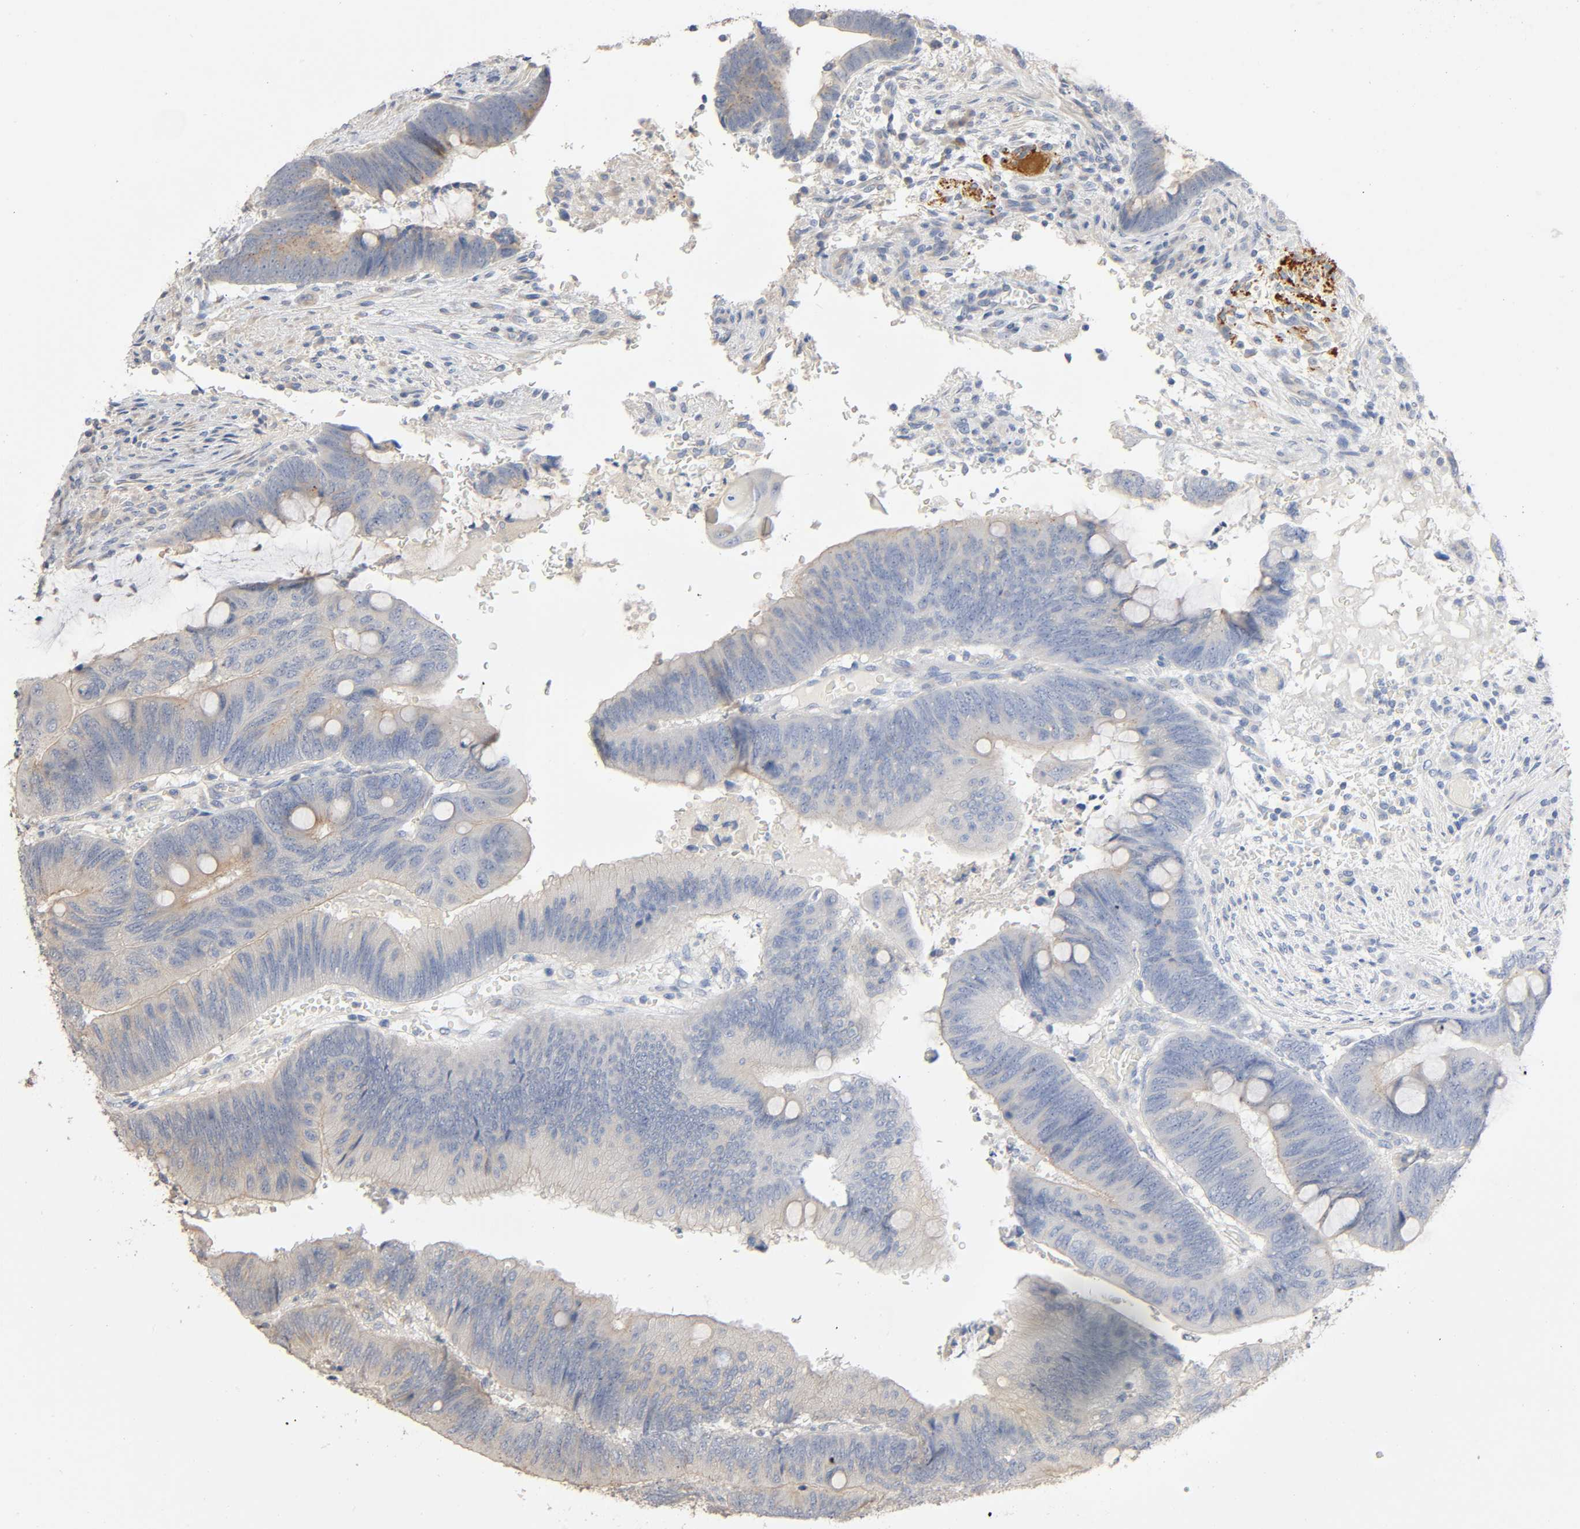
{"staining": {"intensity": "weak", "quantity": ">75%", "location": "cytoplasmic/membranous"}, "tissue": "colorectal cancer", "cell_type": "Tumor cells", "image_type": "cancer", "snomed": [{"axis": "morphology", "description": "Normal tissue, NOS"}, {"axis": "morphology", "description": "Adenocarcinoma, NOS"}, {"axis": "topography", "description": "Rectum"}], "caption": "An immunohistochemistry (IHC) image of neoplastic tissue is shown. Protein staining in brown labels weak cytoplasmic/membranous positivity in colorectal cancer within tumor cells.", "gene": "SGSM1", "patient": {"sex": "male", "age": 92}}